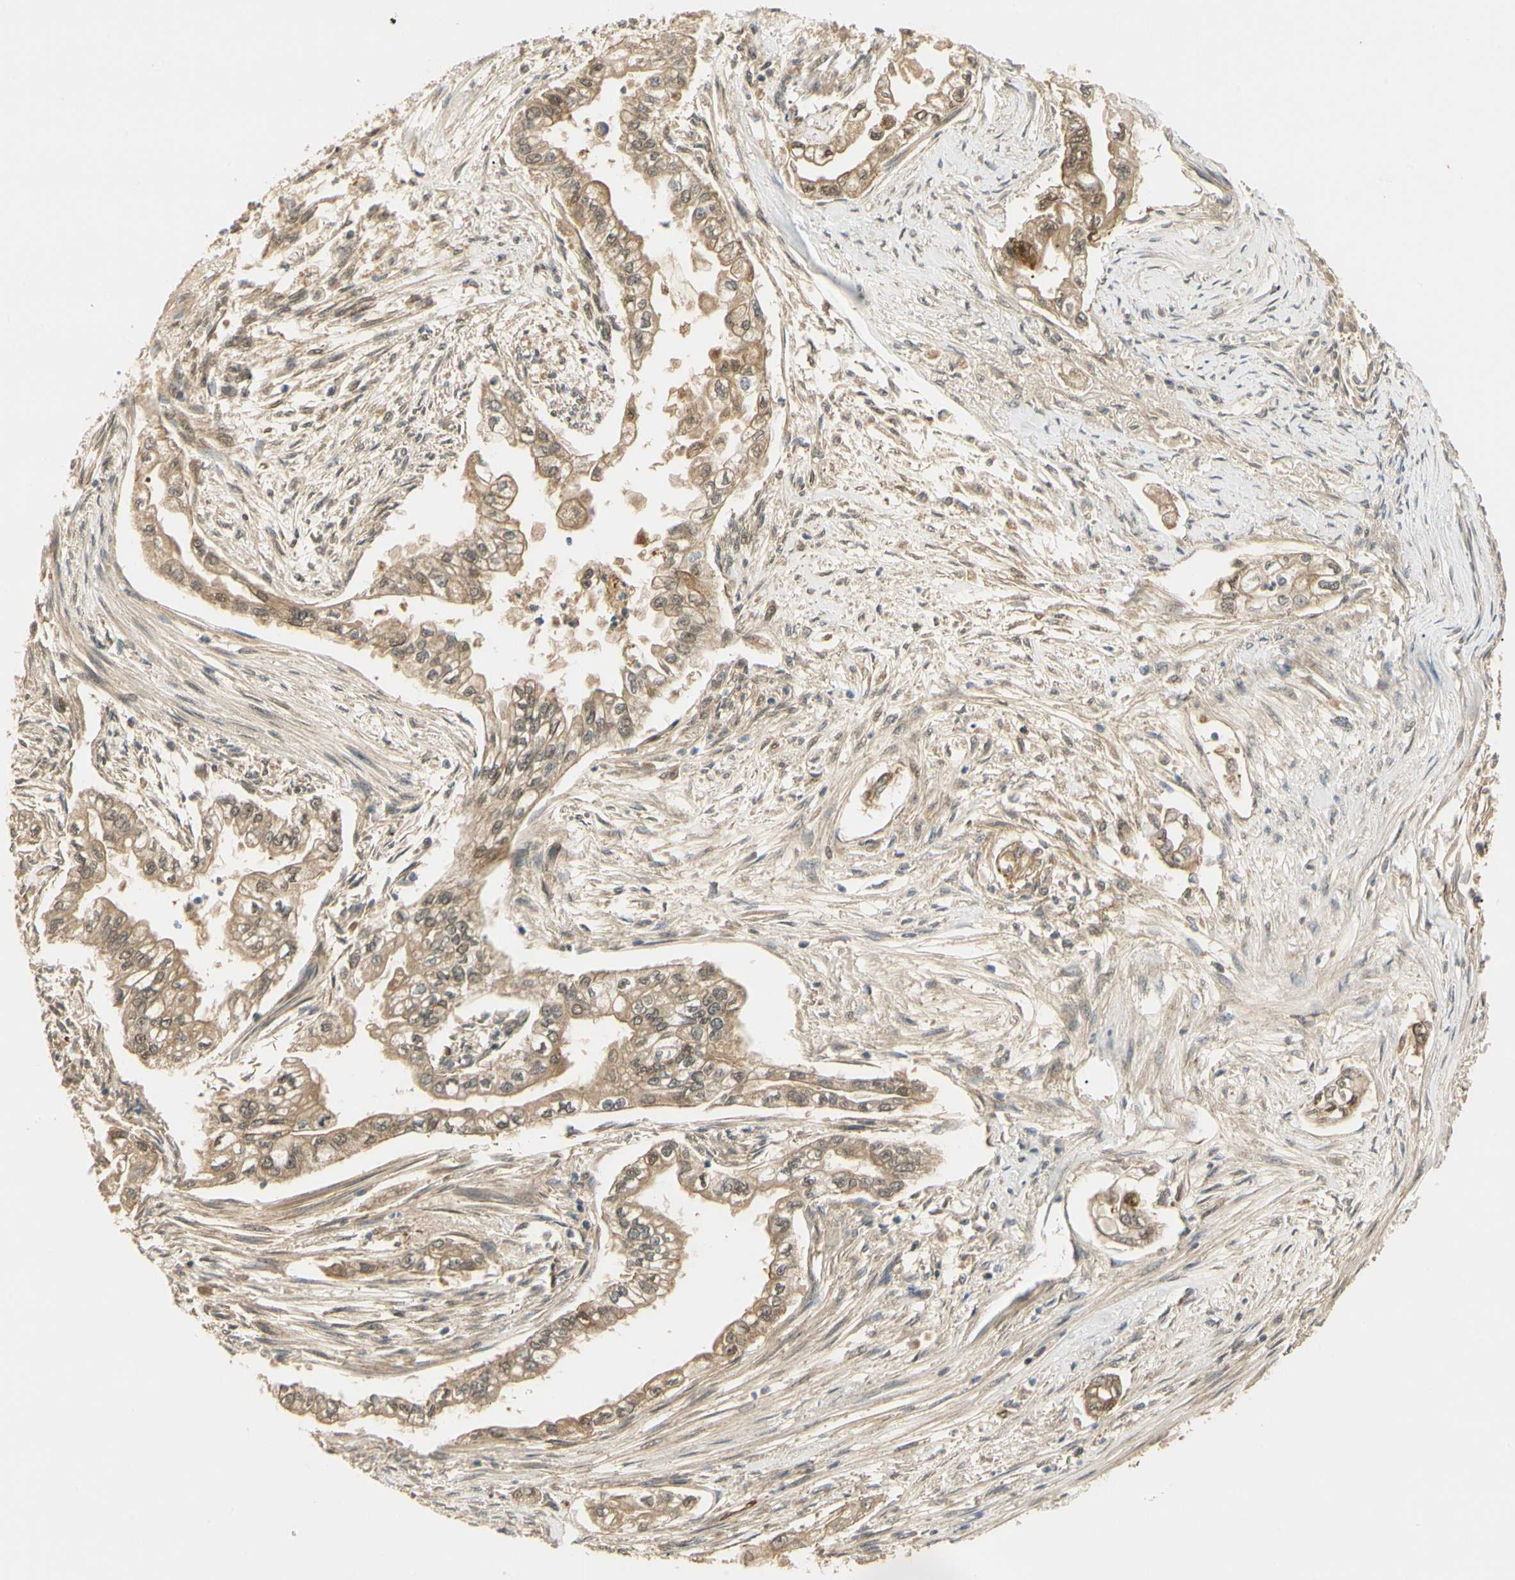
{"staining": {"intensity": "moderate", "quantity": ">75%", "location": "cytoplasmic/membranous"}, "tissue": "pancreatic cancer", "cell_type": "Tumor cells", "image_type": "cancer", "snomed": [{"axis": "morphology", "description": "Normal tissue, NOS"}, {"axis": "topography", "description": "Pancreas"}], "caption": "Pancreatic cancer stained with DAB (3,3'-diaminobenzidine) immunohistochemistry (IHC) reveals medium levels of moderate cytoplasmic/membranous staining in about >75% of tumor cells. (brown staining indicates protein expression, while blue staining denotes nuclei).", "gene": "UBE2Z", "patient": {"sex": "male", "age": 42}}